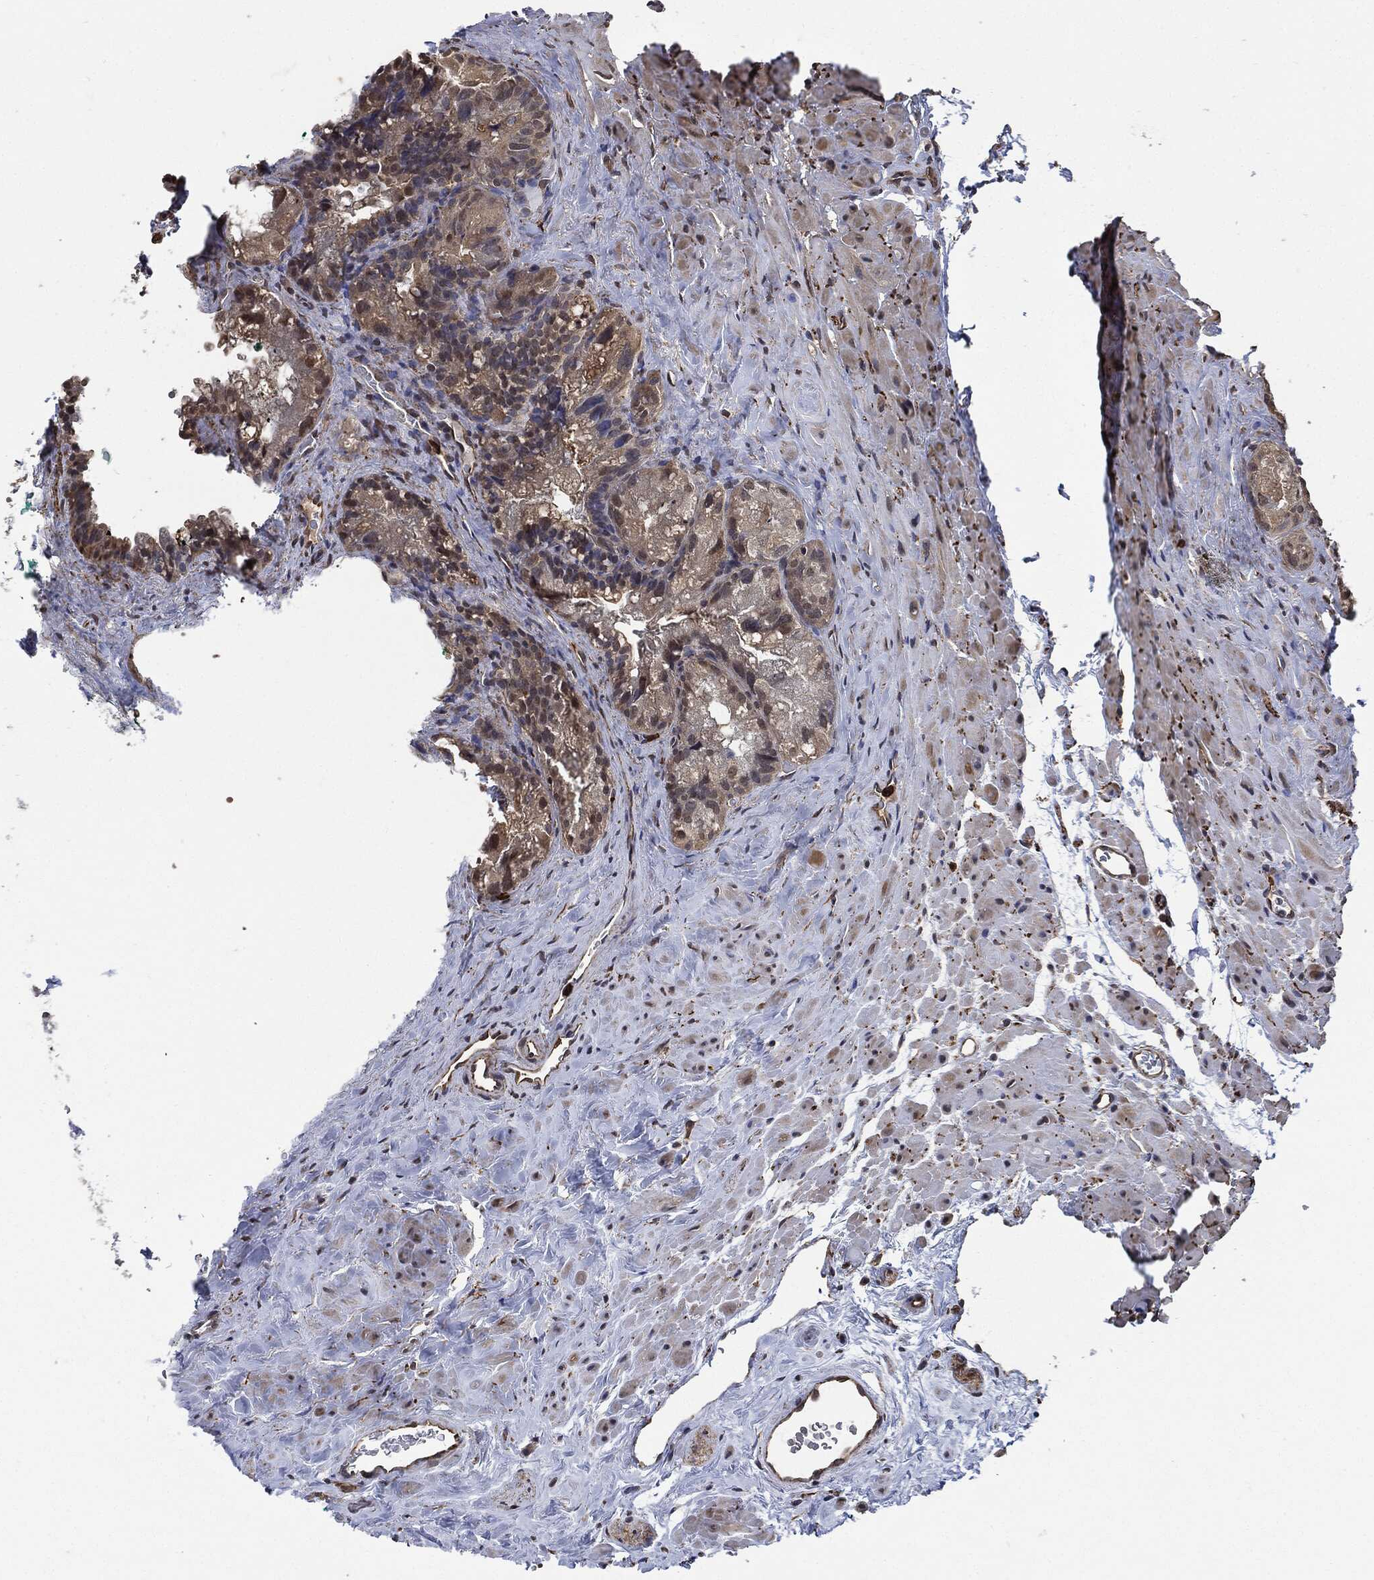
{"staining": {"intensity": "moderate", "quantity": "25%-75%", "location": "cytoplasmic/membranous"}, "tissue": "seminal vesicle", "cell_type": "Glandular cells", "image_type": "normal", "snomed": [{"axis": "morphology", "description": "Normal tissue, NOS"}, {"axis": "topography", "description": "Seminal veicle"}], "caption": "Immunohistochemical staining of unremarkable seminal vesicle displays medium levels of moderate cytoplasmic/membranous positivity in about 25%-75% of glandular cells. The protein of interest is shown in brown color, while the nuclei are stained blue.", "gene": "S100A9", "patient": {"sex": "male", "age": 72}}